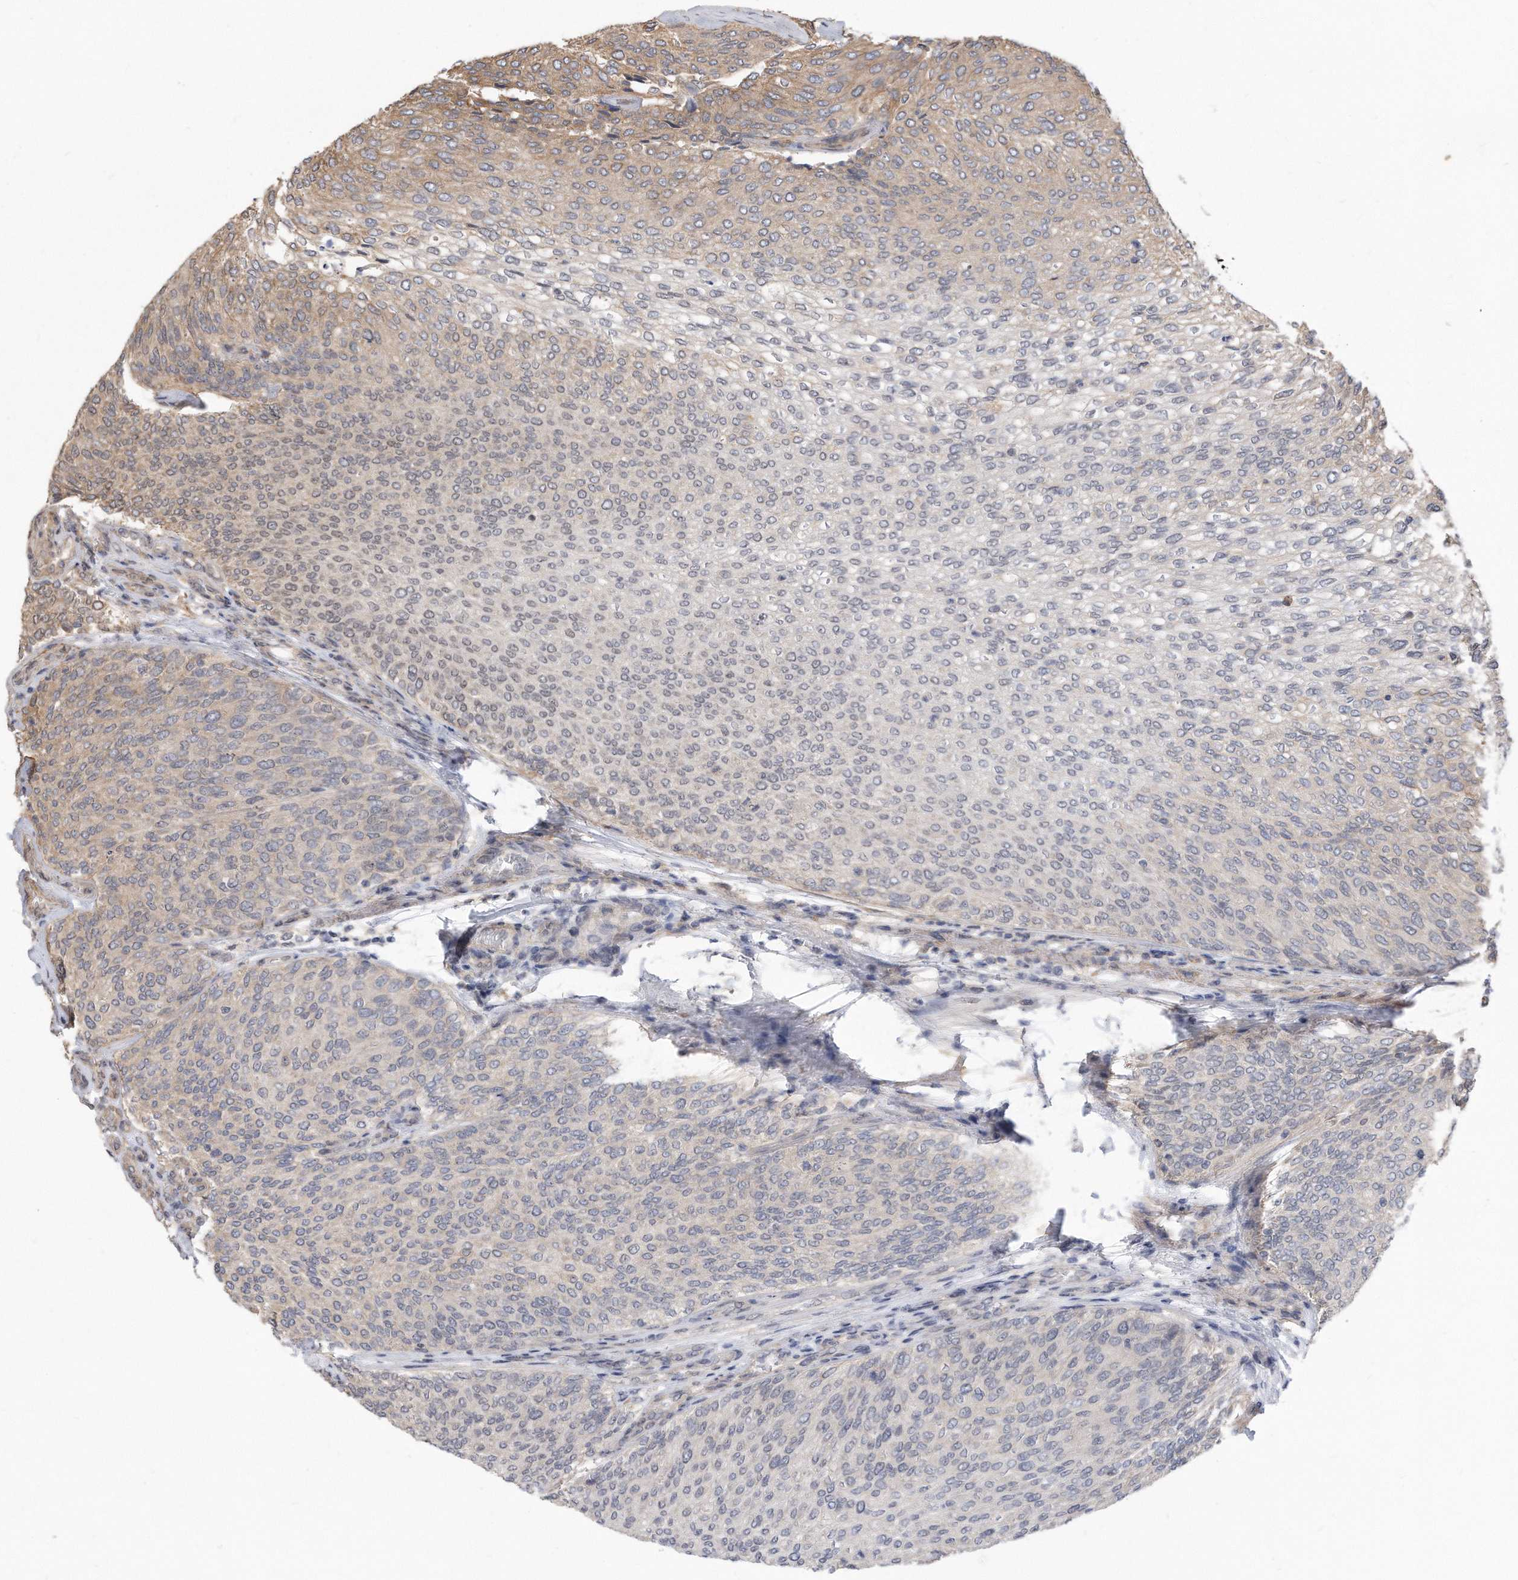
{"staining": {"intensity": "weak", "quantity": "25%-75%", "location": "cytoplasmic/membranous"}, "tissue": "urothelial cancer", "cell_type": "Tumor cells", "image_type": "cancer", "snomed": [{"axis": "morphology", "description": "Urothelial carcinoma, Low grade"}, {"axis": "topography", "description": "Urinary bladder"}], "caption": "IHC of urothelial cancer displays low levels of weak cytoplasmic/membranous staining in approximately 25%-75% of tumor cells.", "gene": "TCP1", "patient": {"sex": "female", "age": 79}}